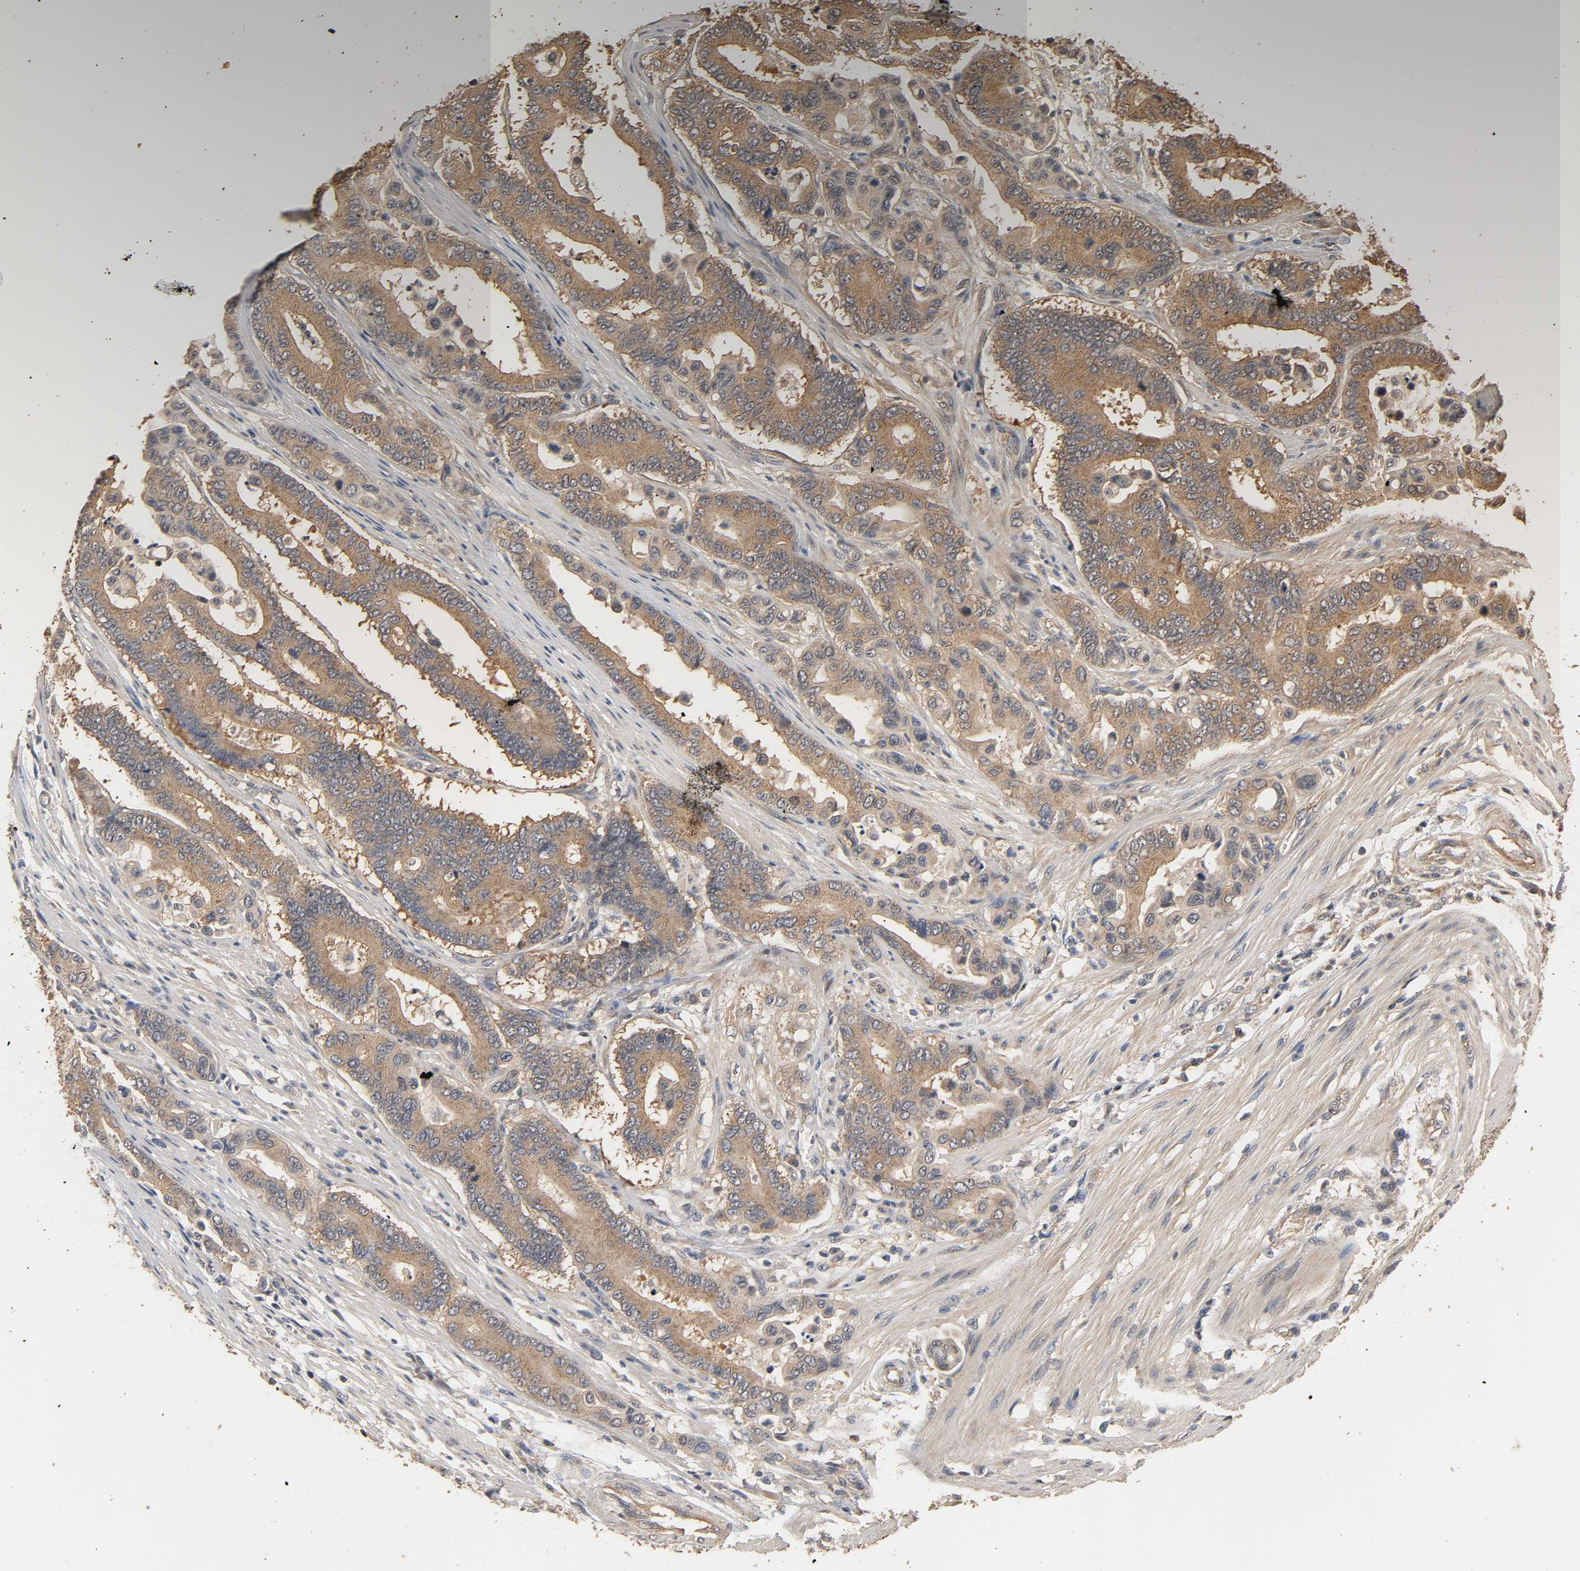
{"staining": {"intensity": "moderate", "quantity": ">75%", "location": "cytoplasmic/membranous"}, "tissue": "colorectal cancer", "cell_type": "Tumor cells", "image_type": "cancer", "snomed": [{"axis": "morphology", "description": "Normal tissue, NOS"}, {"axis": "morphology", "description": "Adenocarcinoma, NOS"}, {"axis": "topography", "description": "Colon"}], "caption": "Protein staining demonstrates moderate cytoplasmic/membranous expression in about >75% of tumor cells in adenocarcinoma (colorectal).", "gene": "ARHGEF7", "patient": {"sex": "male", "age": 82}}